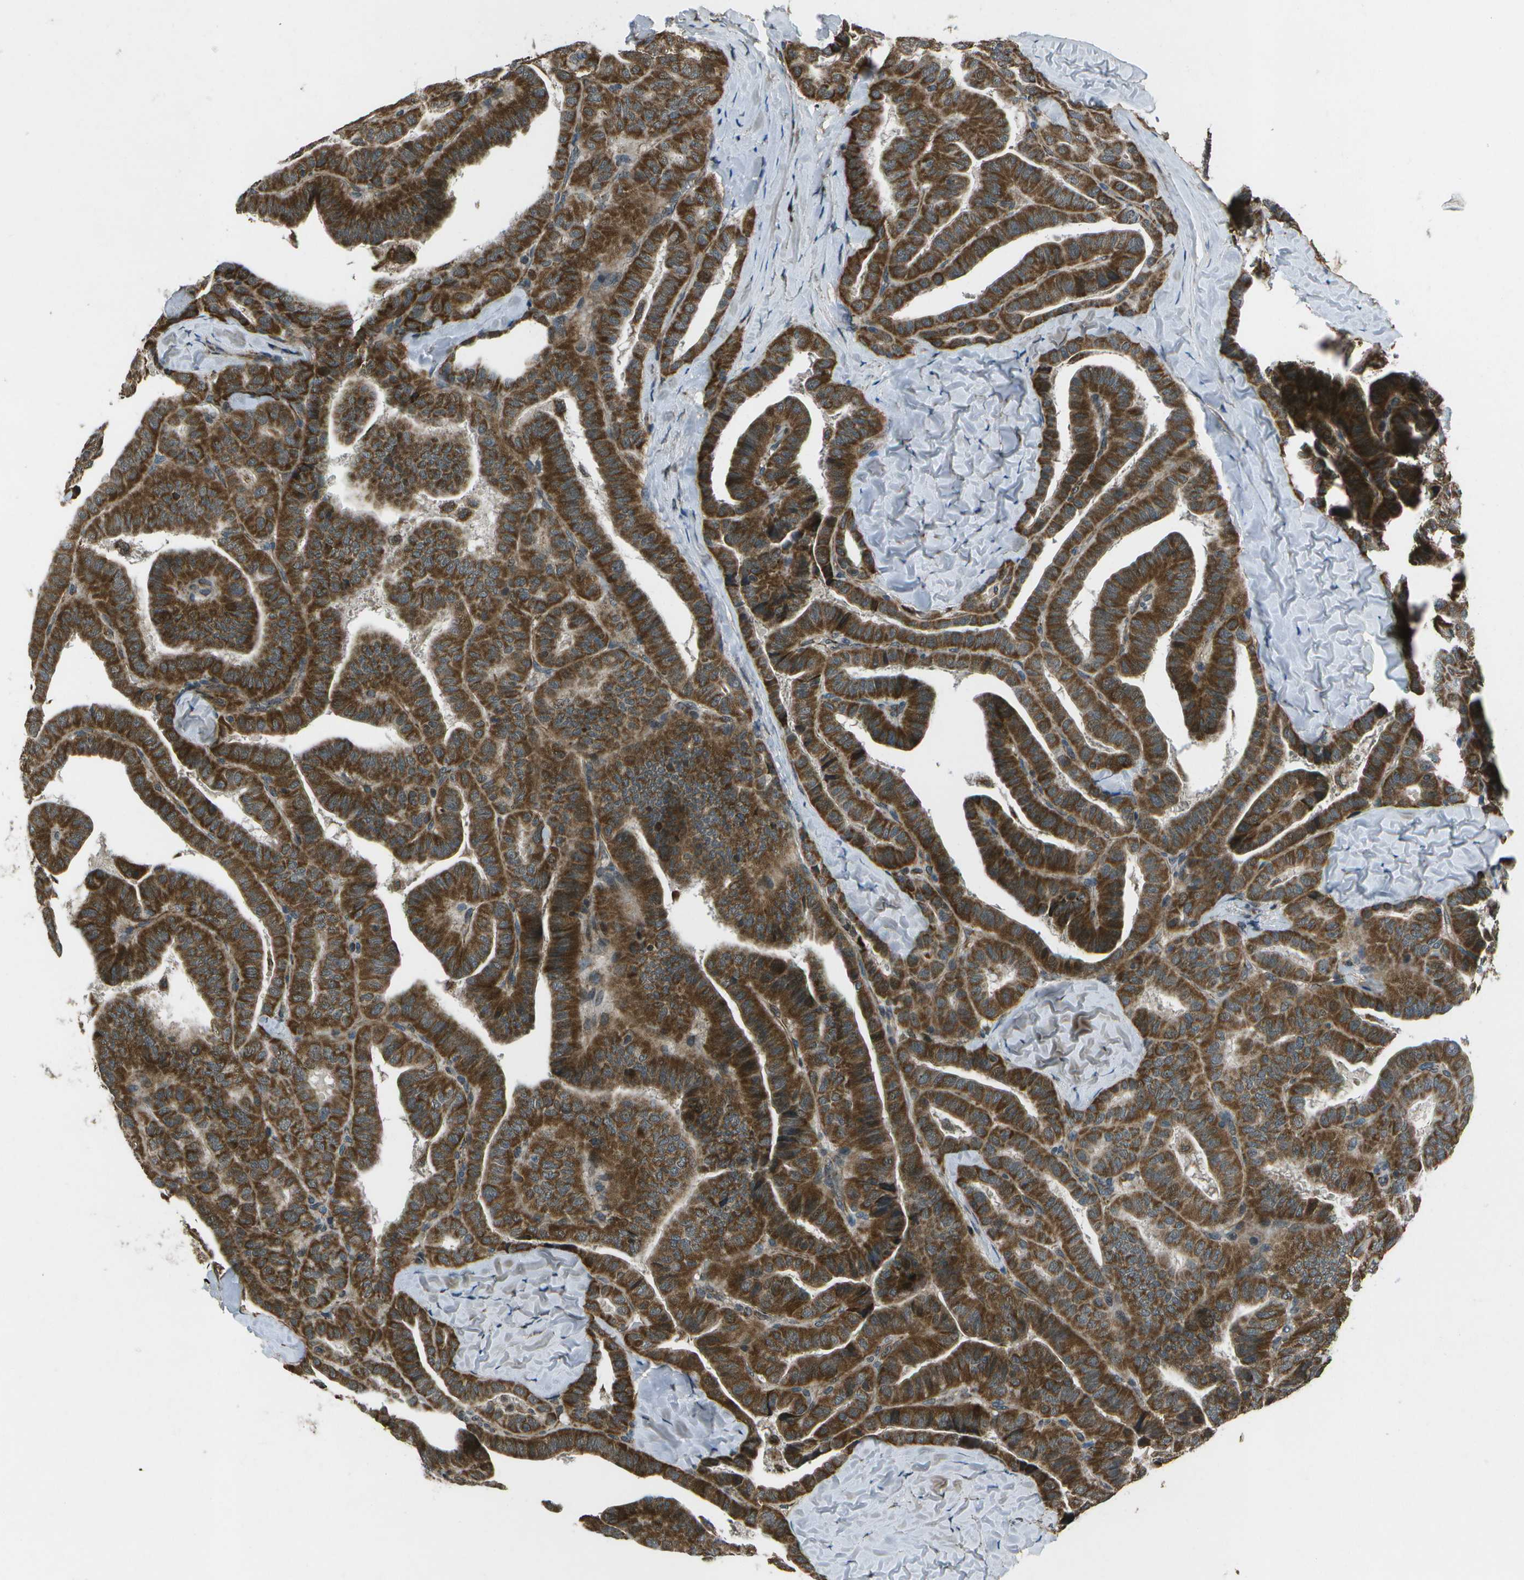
{"staining": {"intensity": "strong", "quantity": ">75%", "location": "cytoplasmic/membranous"}, "tissue": "thyroid cancer", "cell_type": "Tumor cells", "image_type": "cancer", "snomed": [{"axis": "morphology", "description": "Papillary adenocarcinoma, NOS"}, {"axis": "topography", "description": "Thyroid gland"}], "caption": "IHC image of thyroid cancer stained for a protein (brown), which exhibits high levels of strong cytoplasmic/membranous expression in approximately >75% of tumor cells.", "gene": "EIF2AK1", "patient": {"sex": "male", "age": 77}}